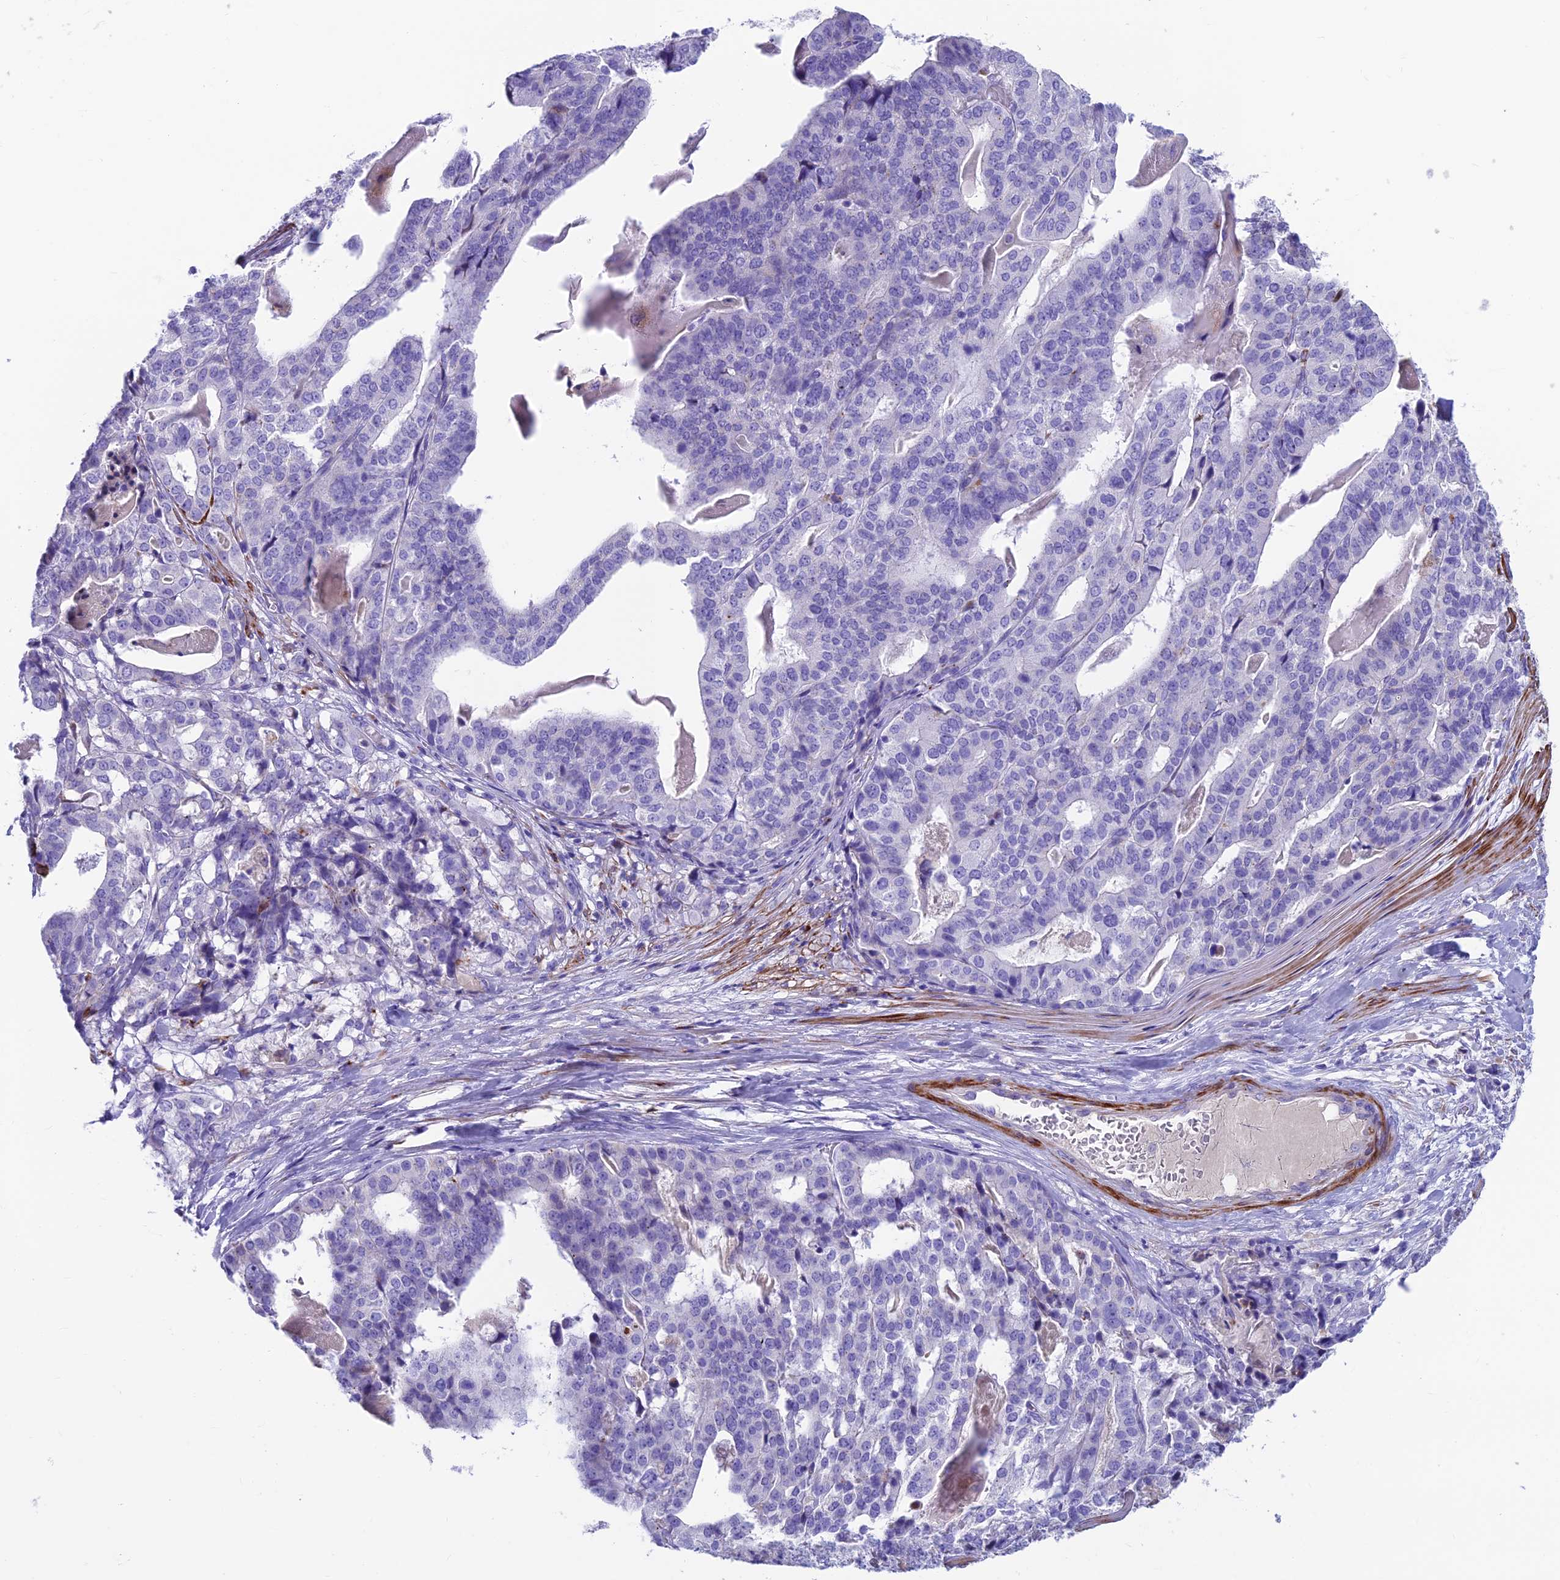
{"staining": {"intensity": "negative", "quantity": "none", "location": "none"}, "tissue": "stomach cancer", "cell_type": "Tumor cells", "image_type": "cancer", "snomed": [{"axis": "morphology", "description": "Adenocarcinoma, NOS"}, {"axis": "topography", "description": "Stomach"}], "caption": "Stomach adenocarcinoma was stained to show a protein in brown. There is no significant positivity in tumor cells.", "gene": "GNG11", "patient": {"sex": "male", "age": 48}}